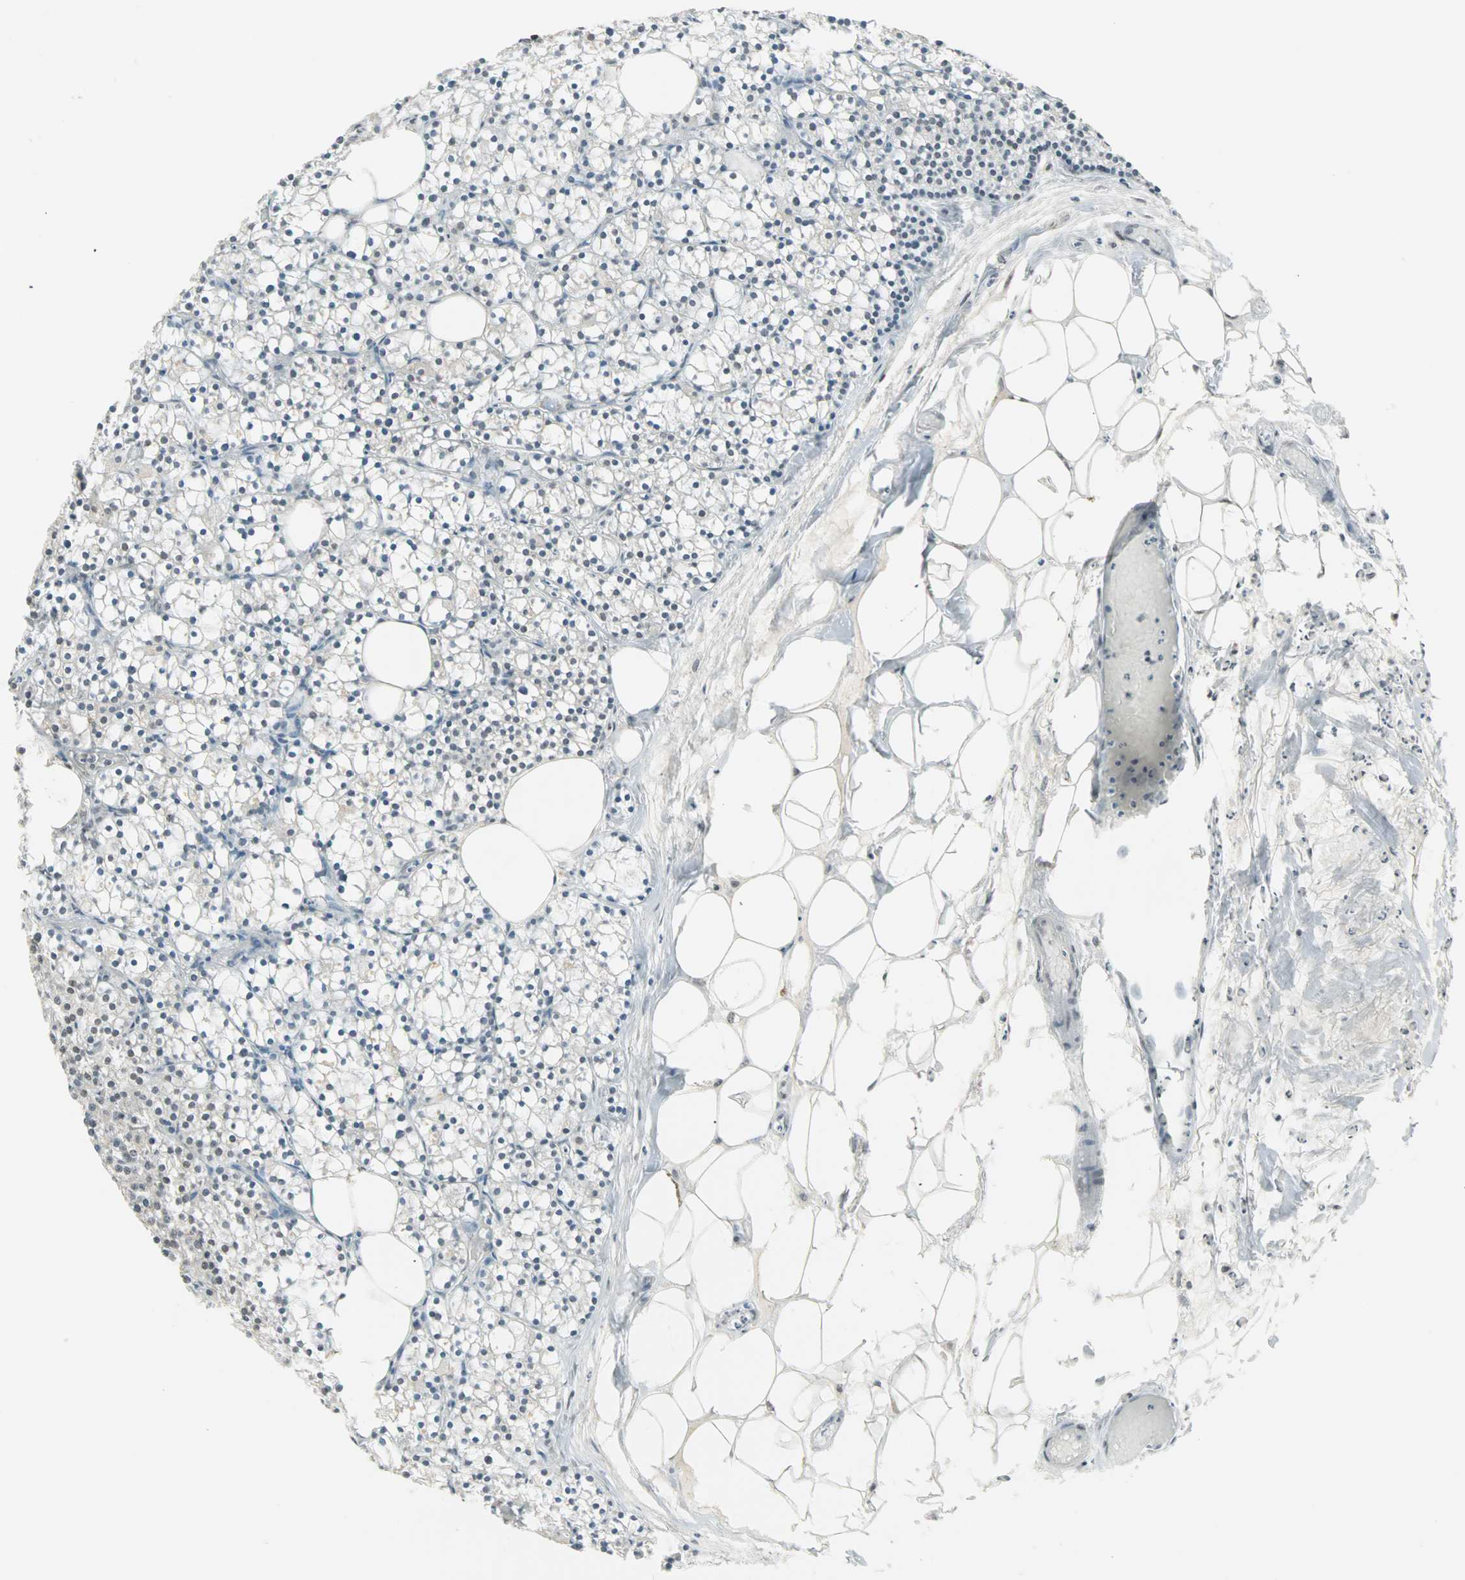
{"staining": {"intensity": "negative", "quantity": "none", "location": "none"}, "tissue": "parathyroid gland", "cell_type": "Glandular cells", "image_type": "normal", "snomed": [{"axis": "morphology", "description": "Normal tissue, NOS"}, {"axis": "topography", "description": "Parathyroid gland"}], "caption": "Immunohistochemistry (IHC) photomicrograph of normal human parathyroid gland stained for a protein (brown), which exhibits no positivity in glandular cells. (DAB immunohistochemistry (IHC) with hematoxylin counter stain).", "gene": "DAZAP1", "patient": {"sex": "female", "age": 63}}